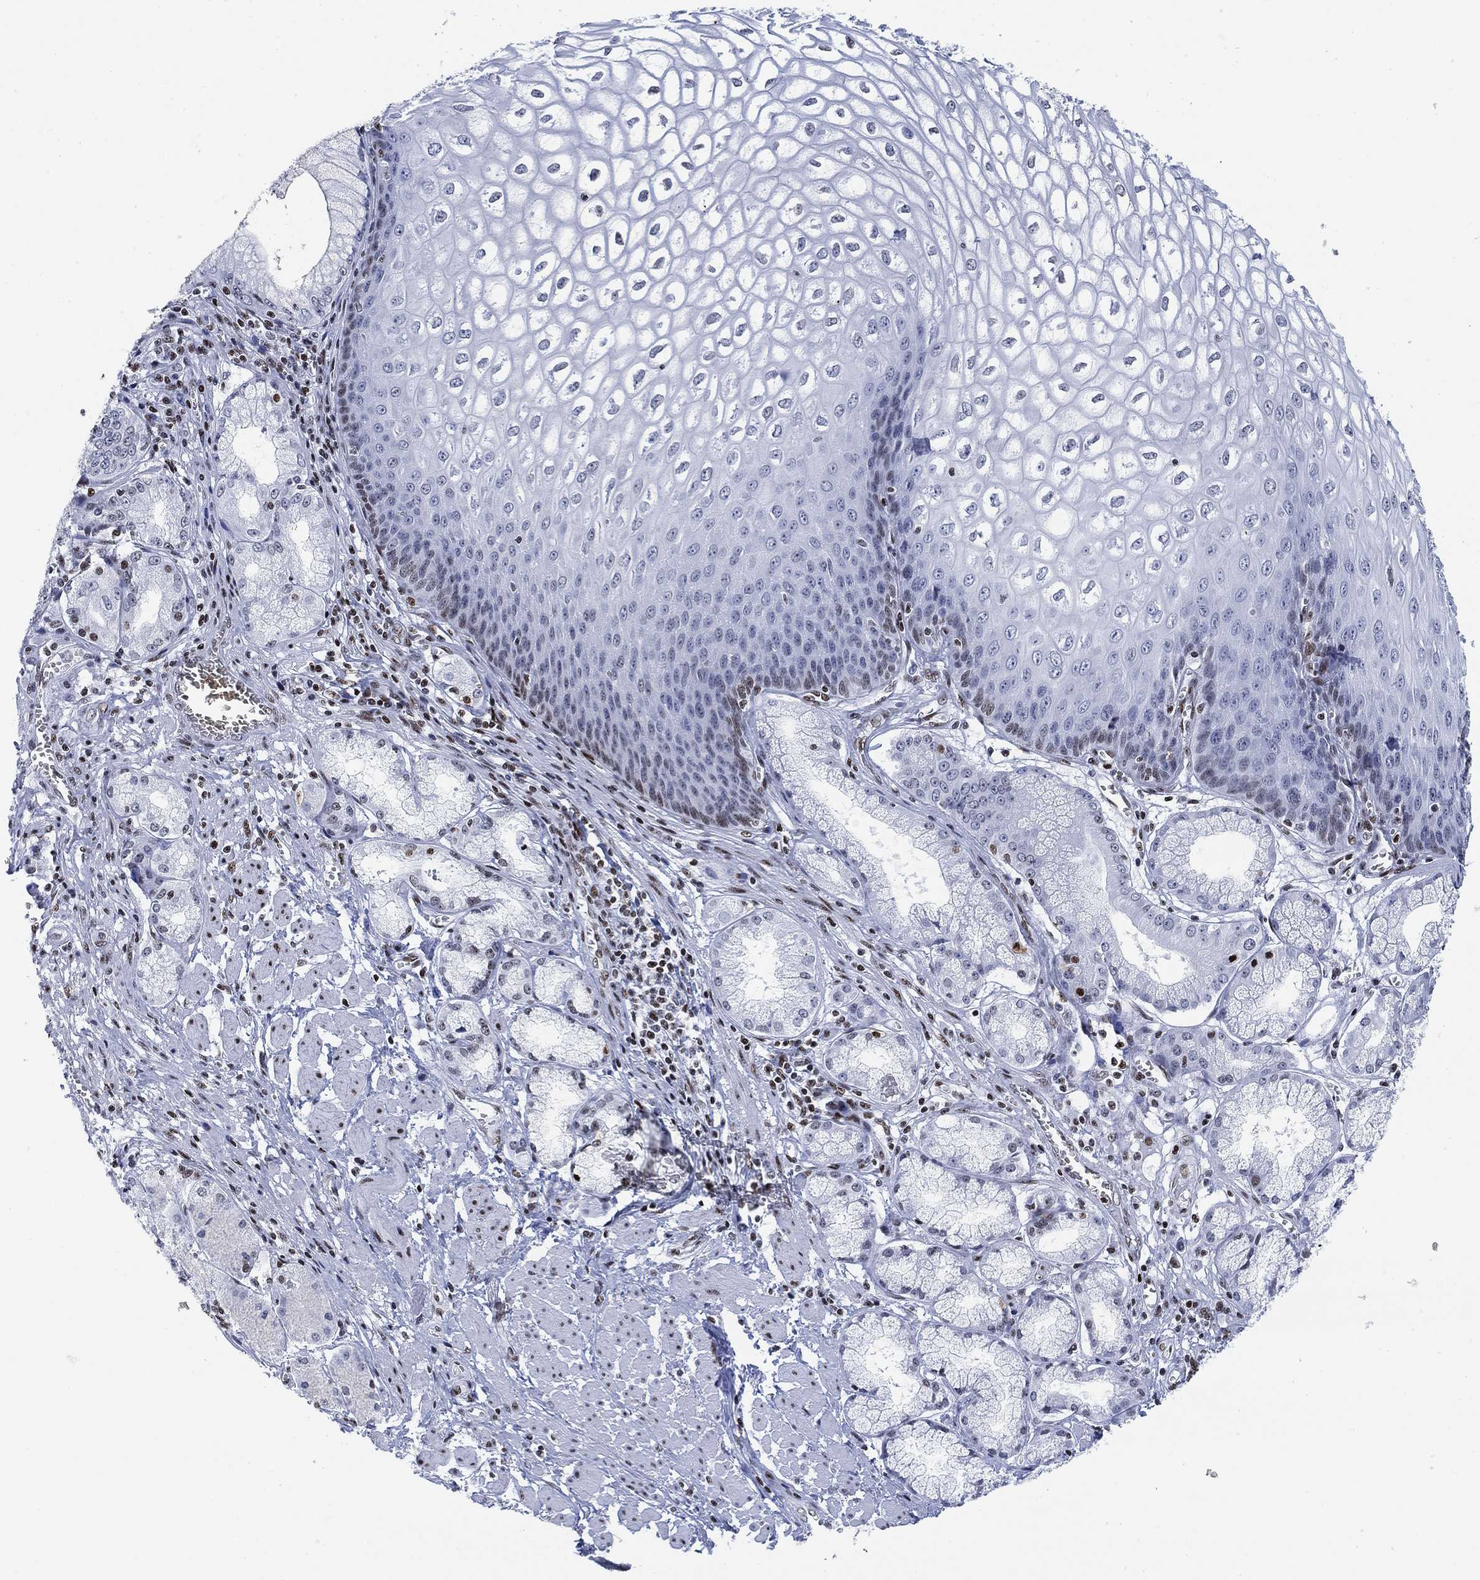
{"staining": {"intensity": "negative", "quantity": "none", "location": "none"}, "tissue": "esophagus", "cell_type": "Squamous epithelial cells", "image_type": "normal", "snomed": [{"axis": "morphology", "description": "Normal tissue, NOS"}, {"axis": "topography", "description": "Esophagus"}], "caption": "This is an IHC histopathology image of normal human esophagus. There is no positivity in squamous epithelial cells.", "gene": "H1", "patient": {"sex": "male", "age": 58}}